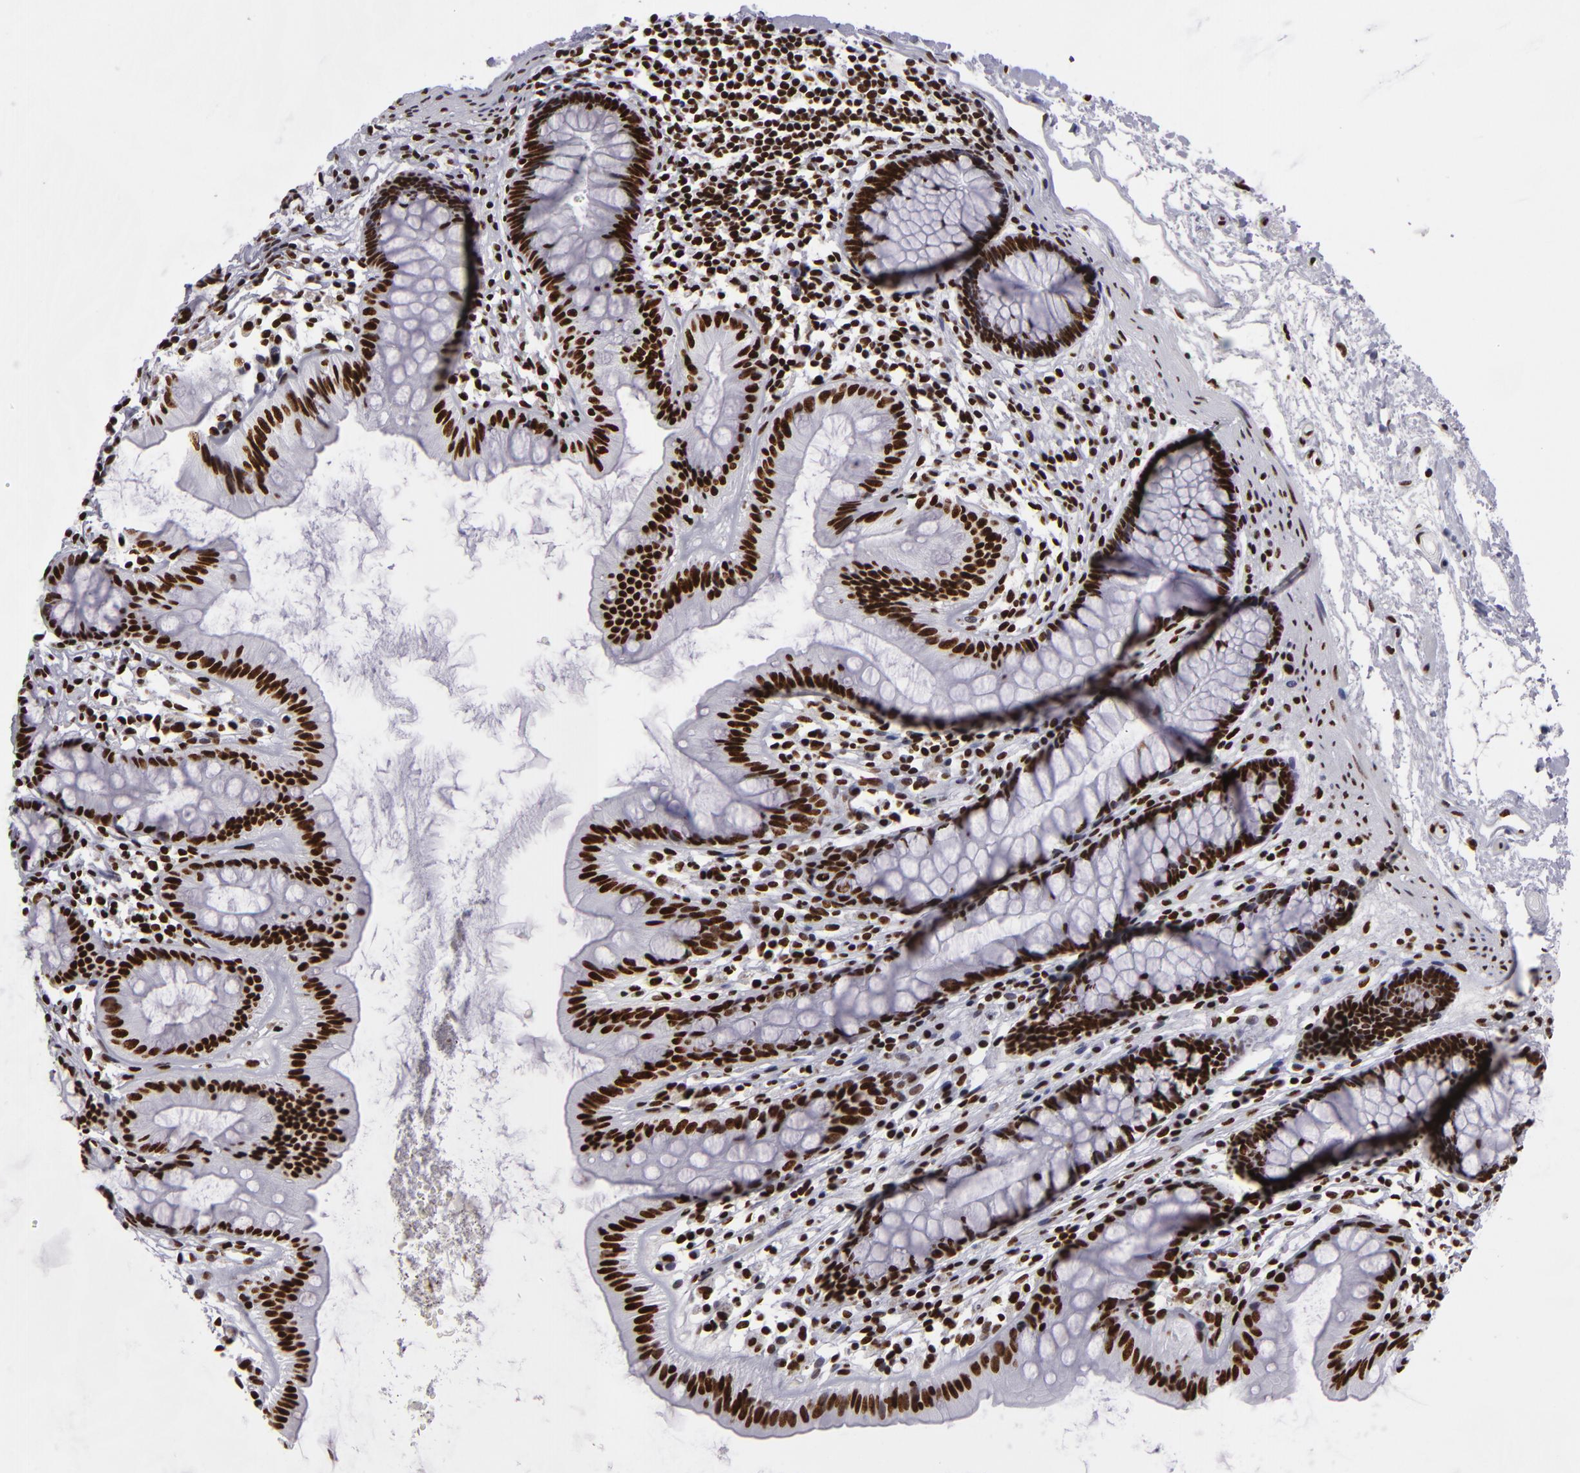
{"staining": {"intensity": "strong", "quantity": ">75%", "location": "nuclear"}, "tissue": "colon", "cell_type": "Endothelial cells", "image_type": "normal", "snomed": [{"axis": "morphology", "description": "Normal tissue, NOS"}, {"axis": "topography", "description": "Colon"}], "caption": "High-magnification brightfield microscopy of normal colon stained with DAB (brown) and counterstained with hematoxylin (blue). endothelial cells exhibit strong nuclear expression is present in about>75% of cells.", "gene": "SAFB", "patient": {"sex": "female", "age": 52}}